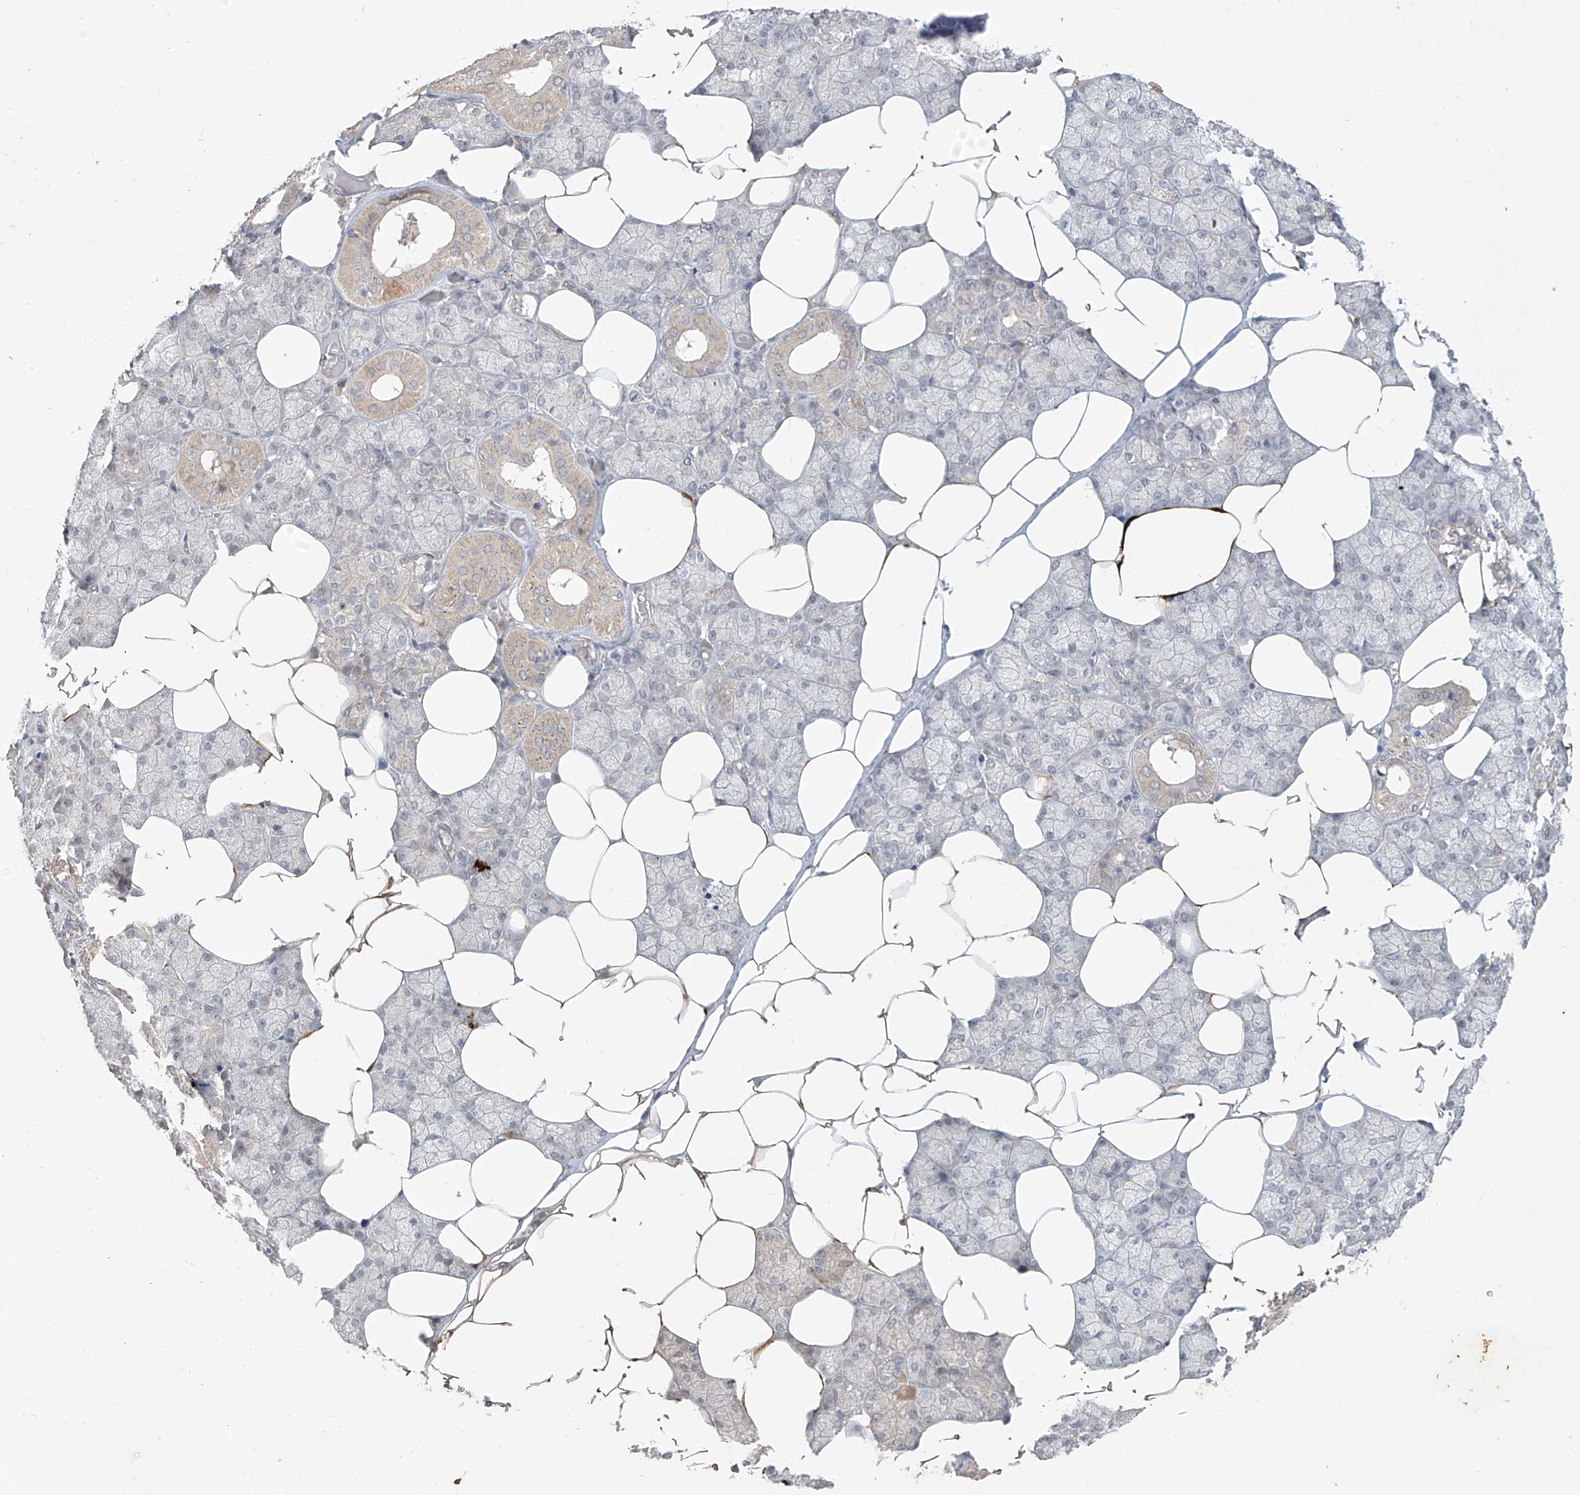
{"staining": {"intensity": "moderate", "quantity": "<25%", "location": "cytoplasmic/membranous"}, "tissue": "salivary gland", "cell_type": "Glandular cells", "image_type": "normal", "snomed": [{"axis": "morphology", "description": "Normal tissue, NOS"}, {"axis": "topography", "description": "Salivary gland"}], "caption": "Protein expression analysis of unremarkable salivary gland demonstrates moderate cytoplasmic/membranous positivity in approximately <25% of glandular cells. (DAB (3,3'-diaminobenzidine) IHC, brown staining for protein, blue staining for nuclei).", "gene": "DGKQ", "patient": {"sex": "male", "age": 62}}